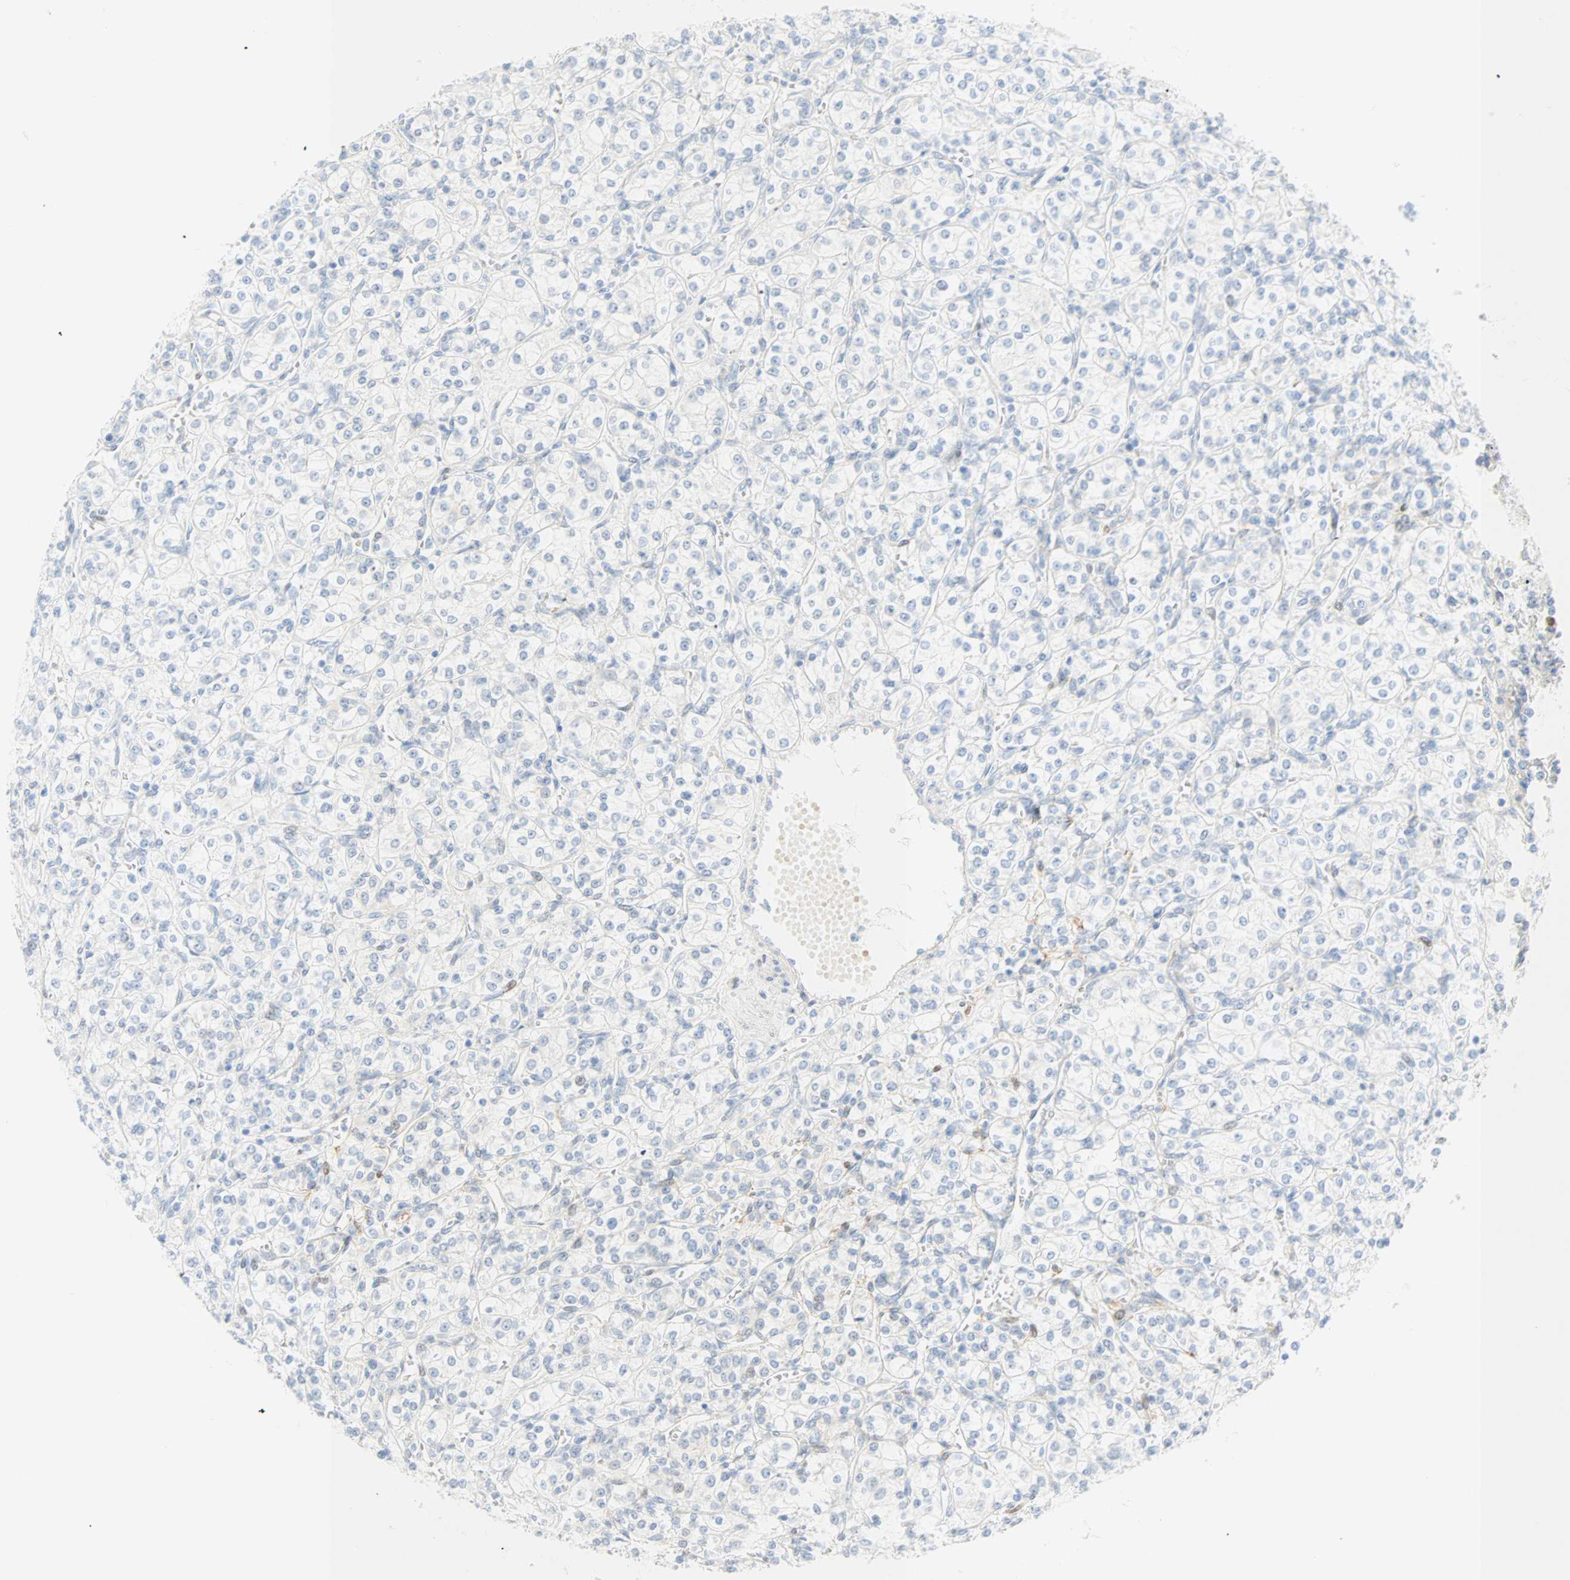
{"staining": {"intensity": "negative", "quantity": "none", "location": "none"}, "tissue": "renal cancer", "cell_type": "Tumor cells", "image_type": "cancer", "snomed": [{"axis": "morphology", "description": "Adenocarcinoma, NOS"}, {"axis": "topography", "description": "Kidney"}], "caption": "Tumor cells show no significant positivity in renal adenocarcinoma.", "gene": "SELENBP1", "patient": {"sex": "male", "age": 77}}